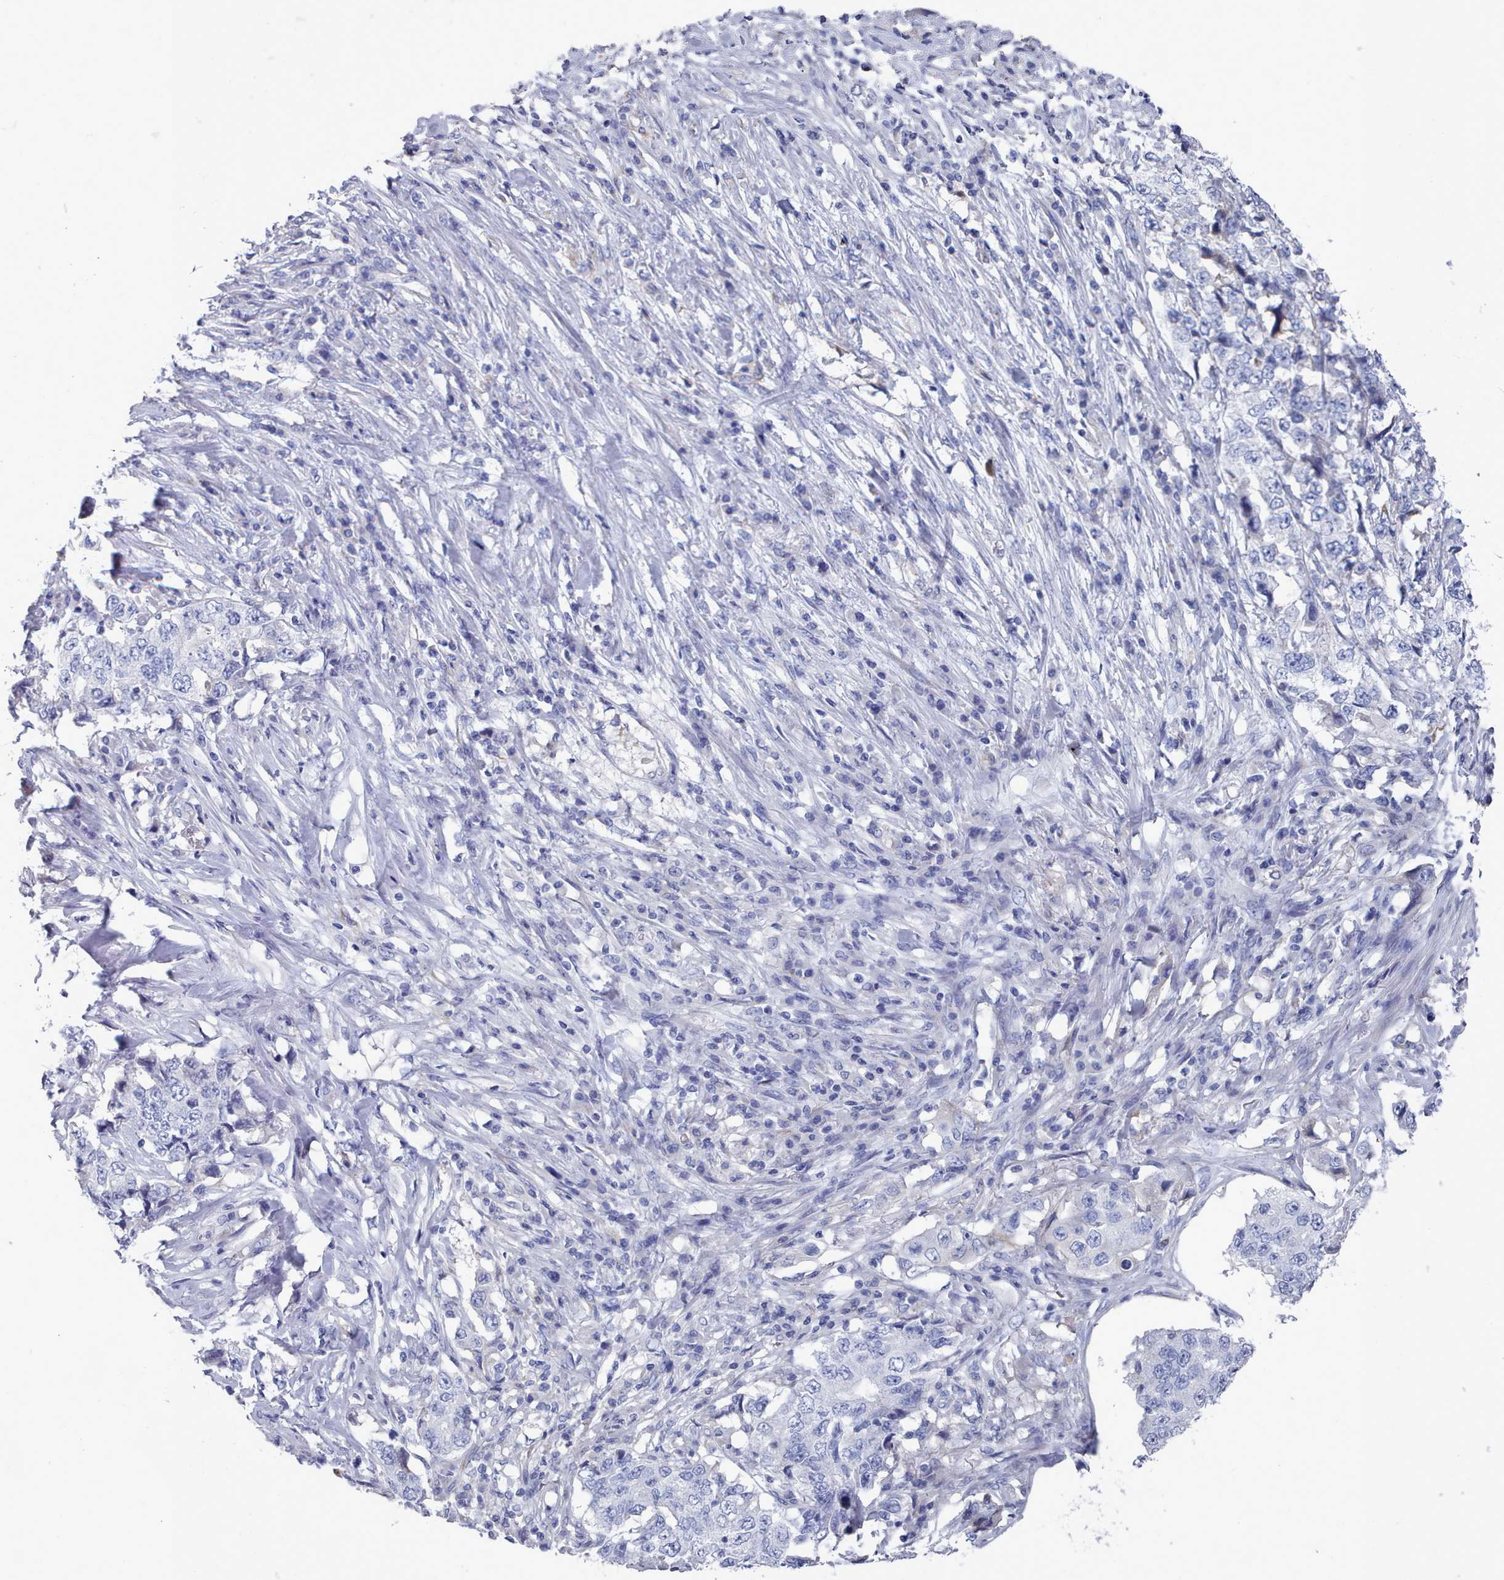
{"staining": {"intensity": "negative", "quantity": "none", "location": "none"}, "tissue": "lung cancer", "cell_type": "Tumor cells", "image_type": "cancer", "snomed": [{"axis": "morphology", "description": "Adenocarcinoma, NOS"}, {"axis": "topography", "description": "Lung"}], "caption": "Adenocarcinoma (lung) was stained to show a protein in brown. There is no significant staining in tumor cells.", "gene": "PDE4C", "patient": {"sex": "female", "age": 51}}